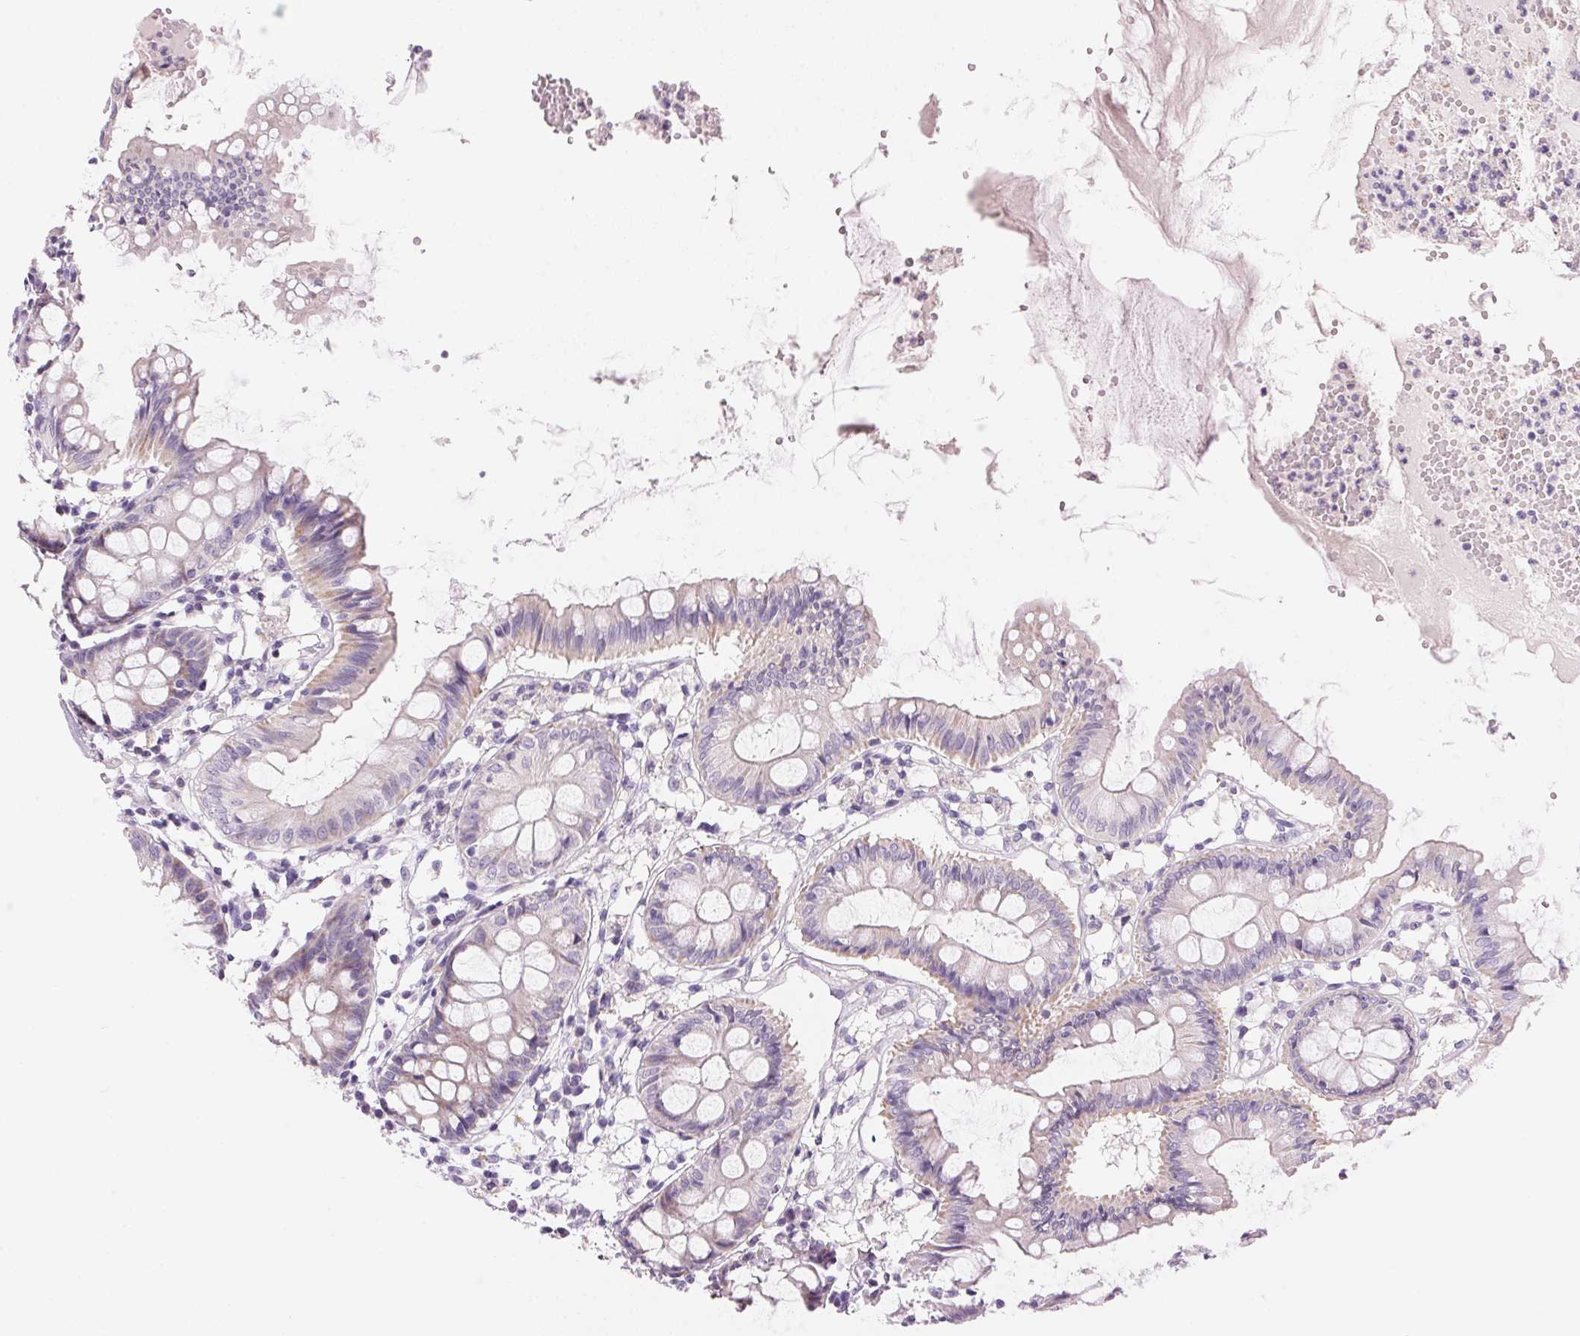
{"staining": {"intensity": "negative", "quantity": "none", "location": "none"}, "tissue": "colon", "cell_type": "Endothelial cells", "image_type": "normal", "snomed": [{"axis": "morphology", "description": "Normal tissue, NOS"}, {"axis": "topography", "description": "Colon"}], "caption": "This image is of benign colon stained with IHC to label a protein in brown with the nuclei are counter-stained blue. There is no positivity in endothelial cells. Brightfield microscopy of IHC stained with DAB (brown) and hematoxylin (blue), captured at high magnification.", "gene": "CYP11B1", "patient": {"sex": "female", "age": 84}}